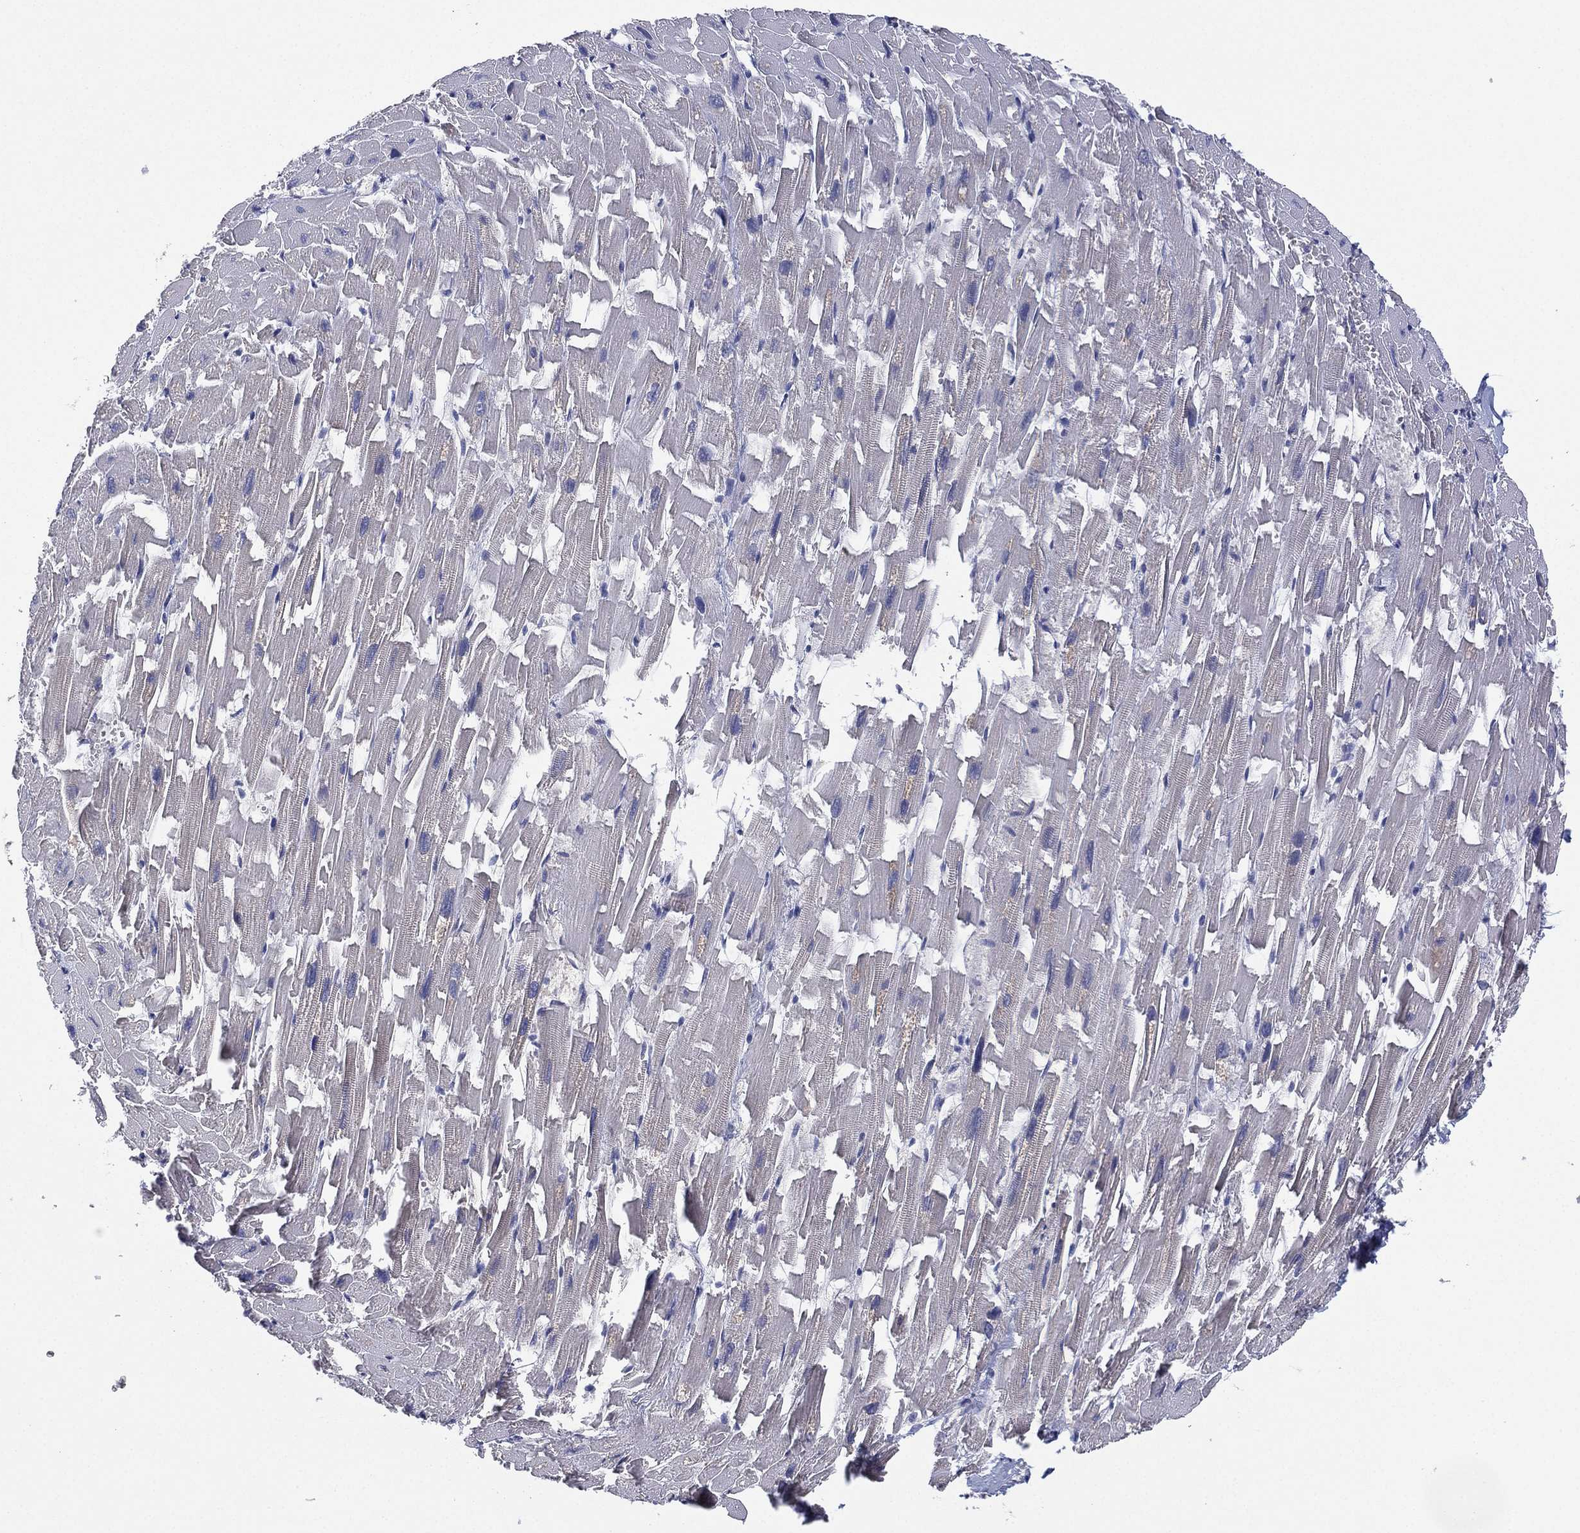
{"staining": {"intensity": "negative", "quantity": "none", "location": "none"}, "tissue": "heart muscle", "cell_type": "Cardiomyocytes", "image_type": "normal", "snomed": [{"axis": "morphology", "description": "Normal tissue, NOS"}, {"axis": "topography", "description": "Heart"}], "caption": "DAB immunohistochemical staining of normal human heart muscle reveals no significant staining in cardiomyocytes.", "gene": "MPP7", "patient": {"sex": "female", "age": 64}}